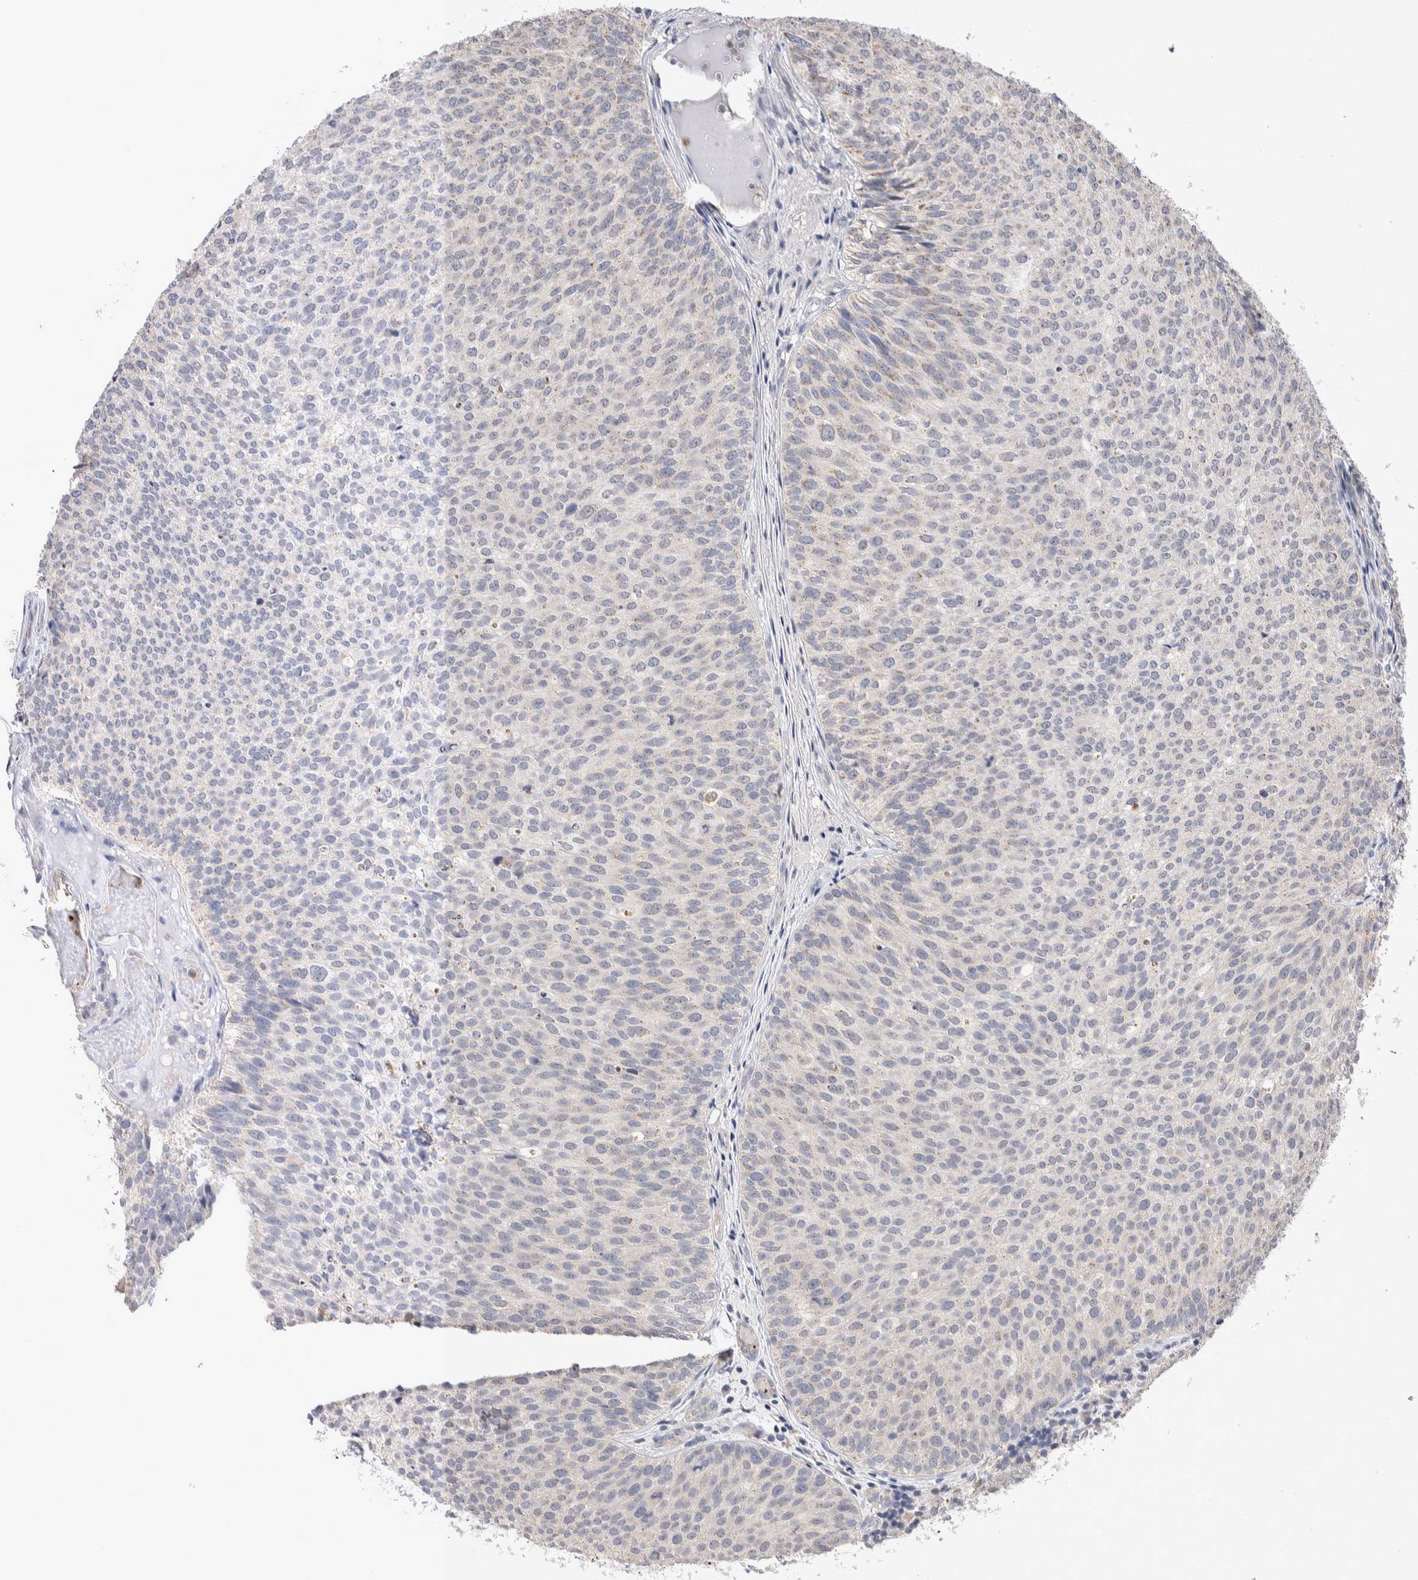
{"staining": {"intensity": "weak", "quantity": "<25%", "location": "cytoplasmic/membranous"}, "tissue": "urothelial cancer", "cell_type": "Tumor cells", "image_type": "cancer", "snomed": [{"axis": "morphology", "description": "Urothelial carcinoma, Low grade"}, {"axis": "topography", "description": "Urinary bladder"}], "caption": "Micrograph shows no significant protein positivity in tumor cells of low-grade urothelial carcinoma.", "gene": "FFAR2", "patient": {"sex": "male", "age": 86}}